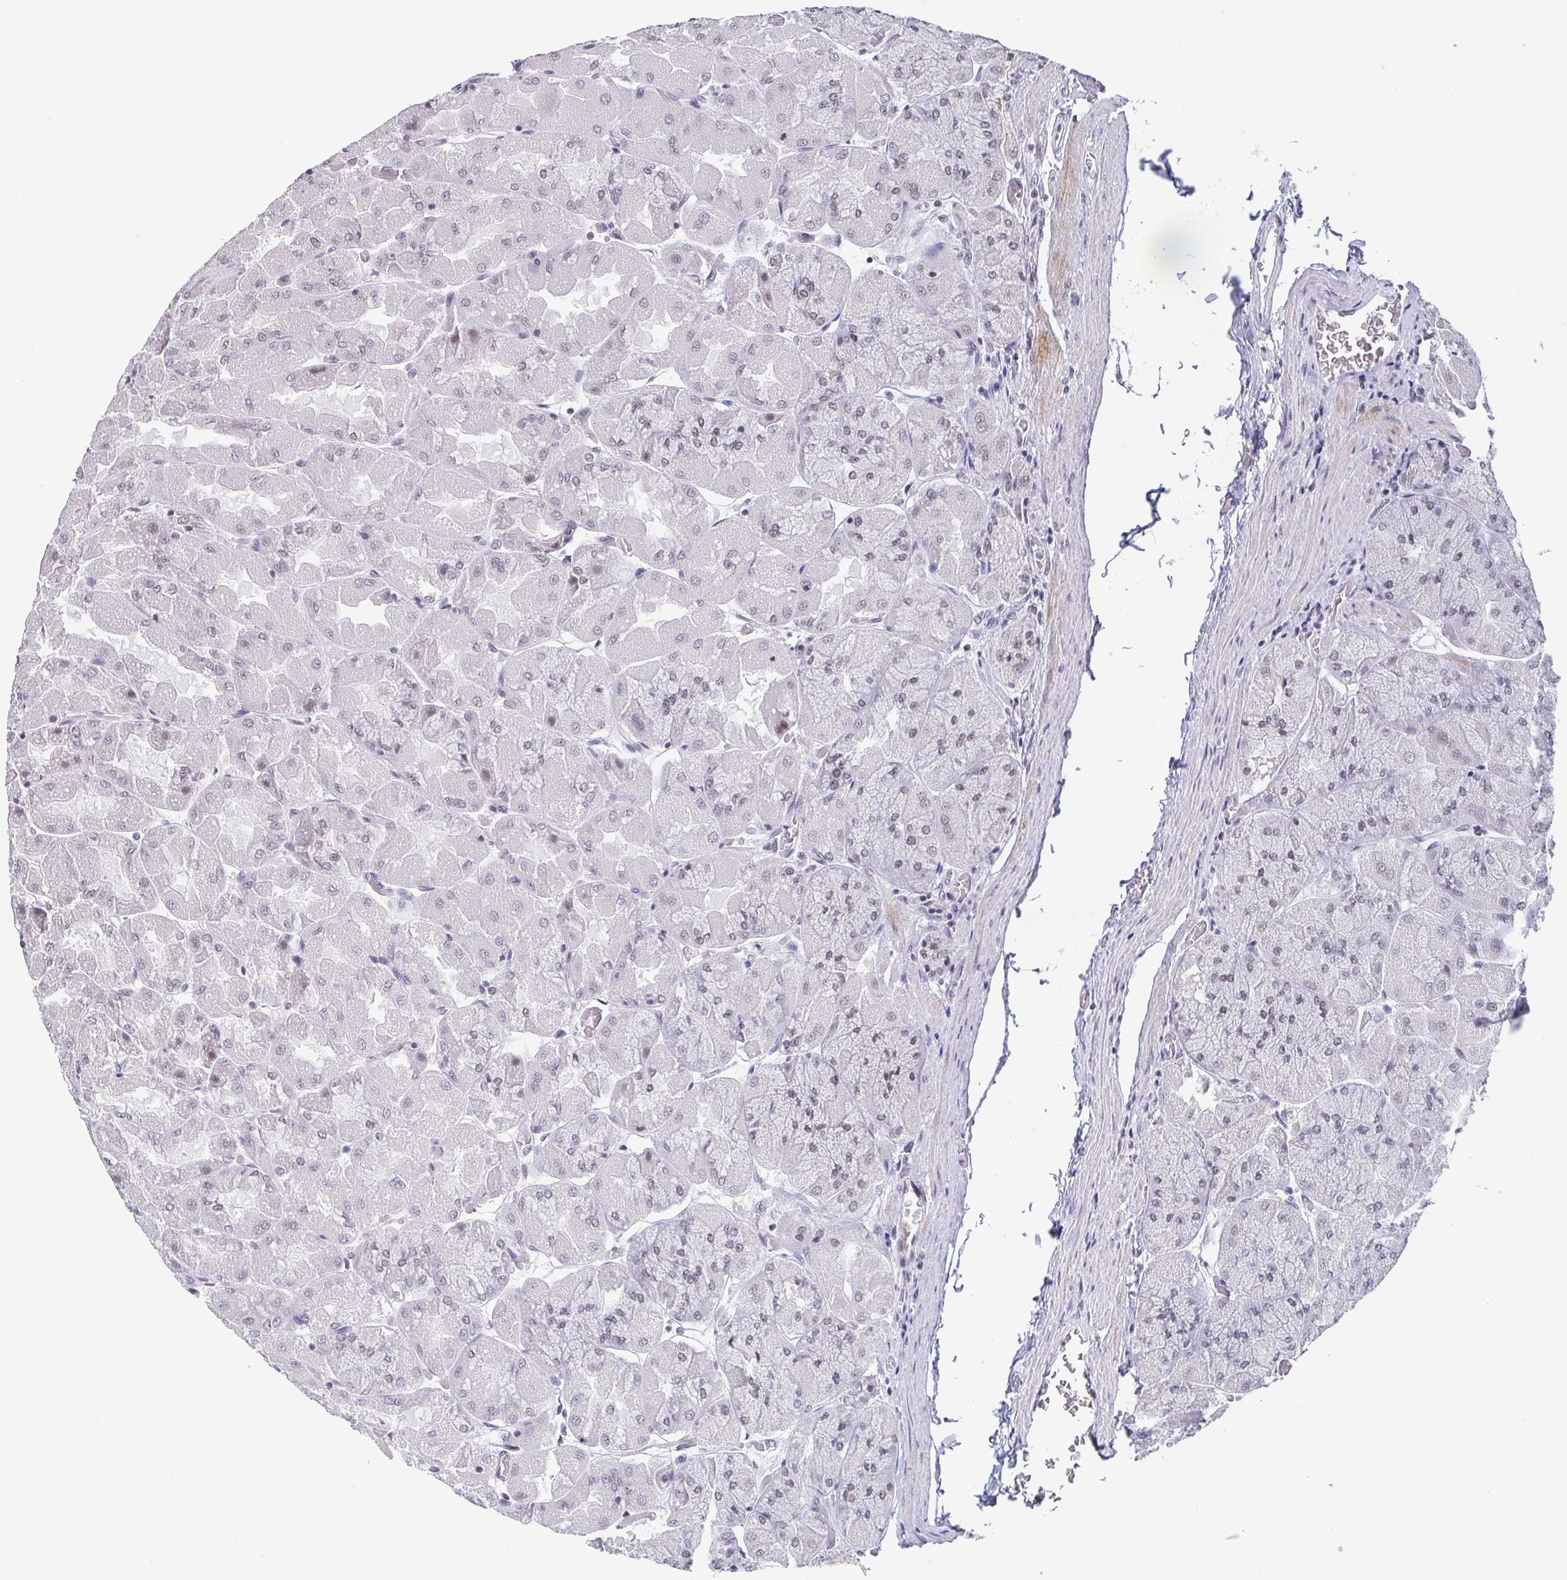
{"staining": {"intensity": "moderate", "quantity": "25%-75%", "location": "nuclear"}, "tissue": "stomach", "cell_type": "Glandular cells", "image_type": "normal", "snomed": [{"axis": "morphology", "description": "Normal tissue, NOS"}, {"axis": "topography", "description": "Stomach"}], "caption": "A high-resolution micrograph shows IHC staining of benign stomach, which displays moderate nuclear expression in about 25%-75% of glandular cells.", "gene": "CTCF", "patient": {"sex": "female", "age": 61}}